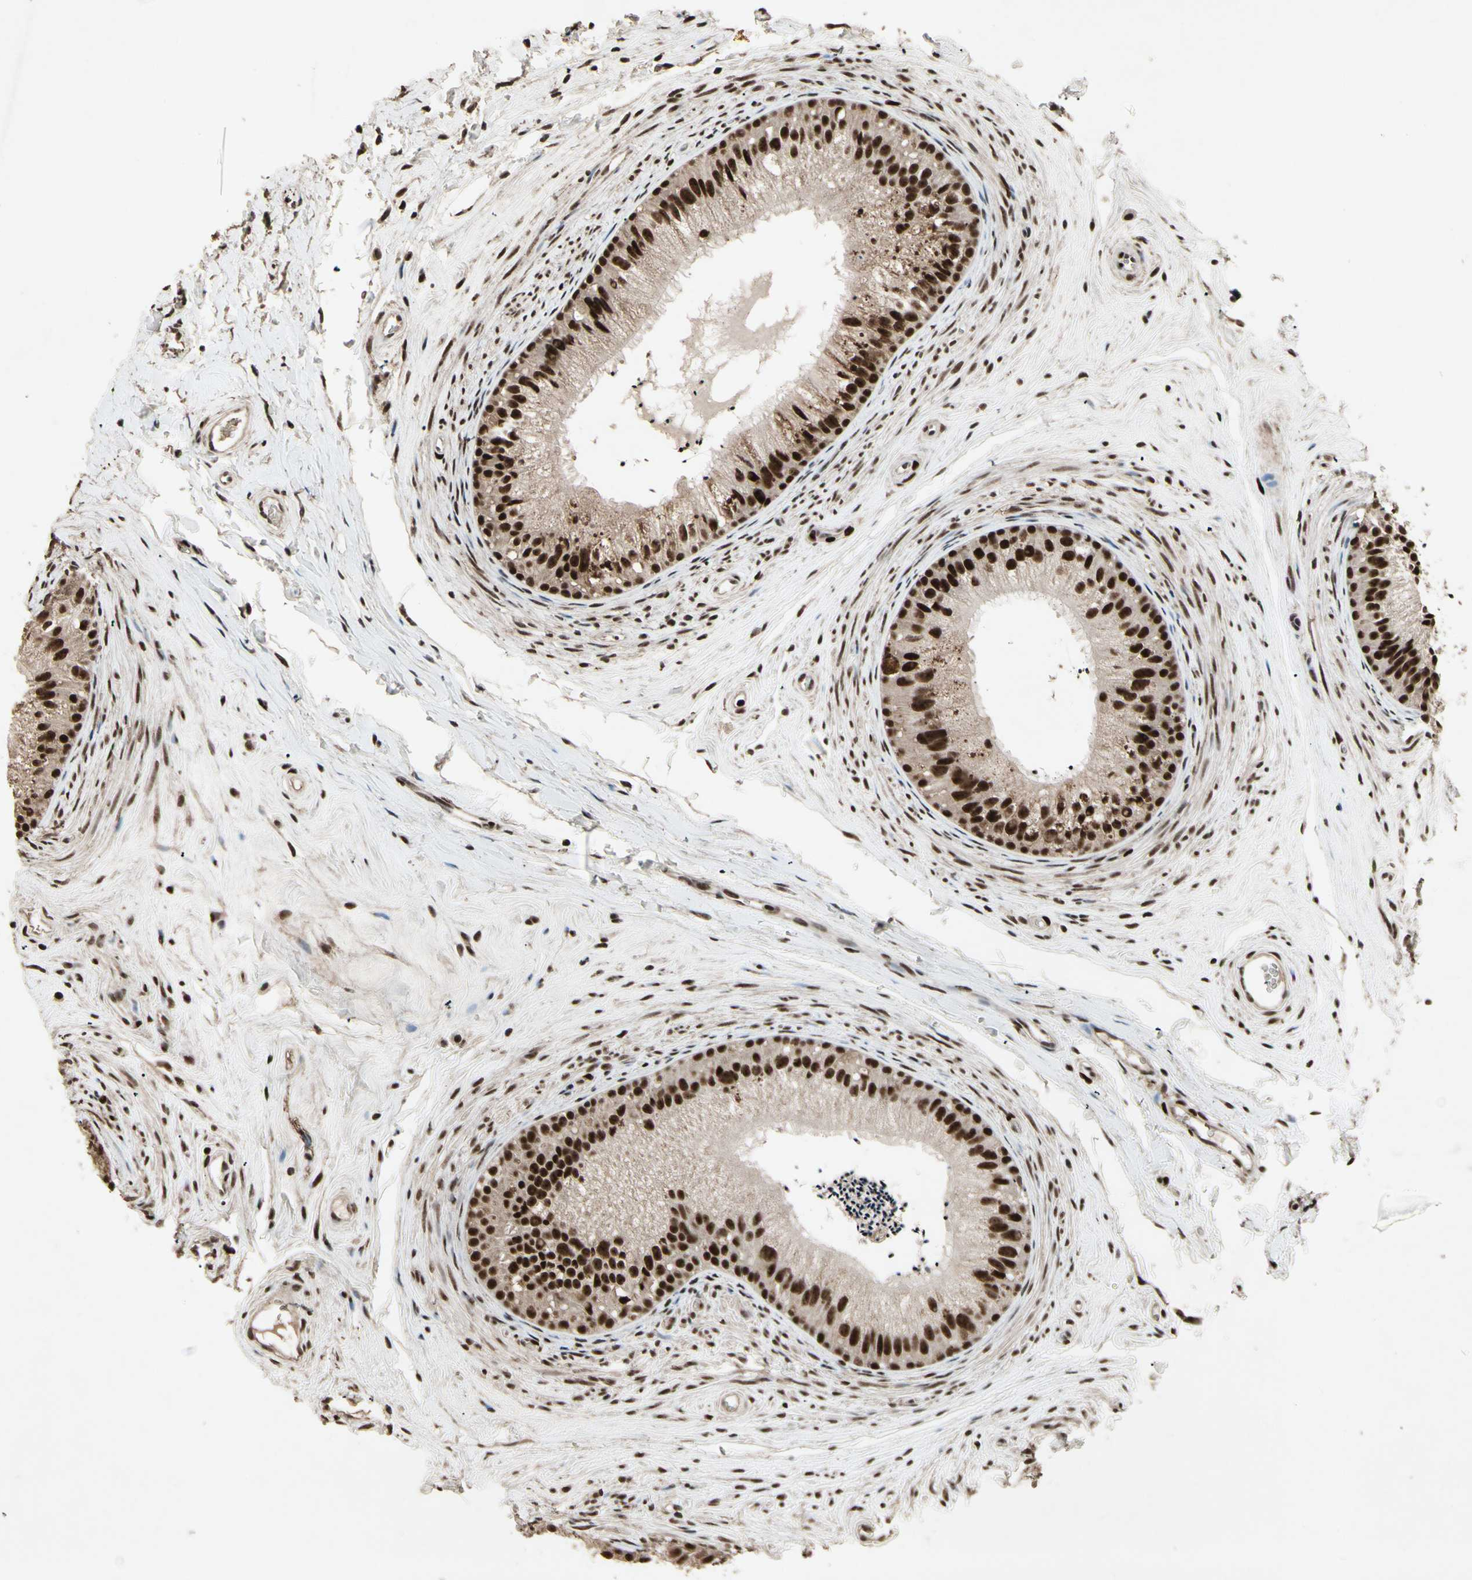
{"staining": {"intensity": "strong", "quantity": ">75%", "location": "cytoplasmic/membranous,nuclear"}, "tissue": "epididymis", "cell_type": "Glandular cells", "image_type": "normal", "snomed": [{"axis": "morphology", "description": "Normal tissue, NOS"}, {"axis": "topography", "description": "Epididymis"}], "caption": "A brown stain highlights strong cytoplasmic/membranous,nuclear staining of a protein in glandular cells of normal human epididymis. The protein is shown in brown color, while the nuclei are stained blue.", "gene": "TBX2", "patient": {"sex": "male", "age": 56}}